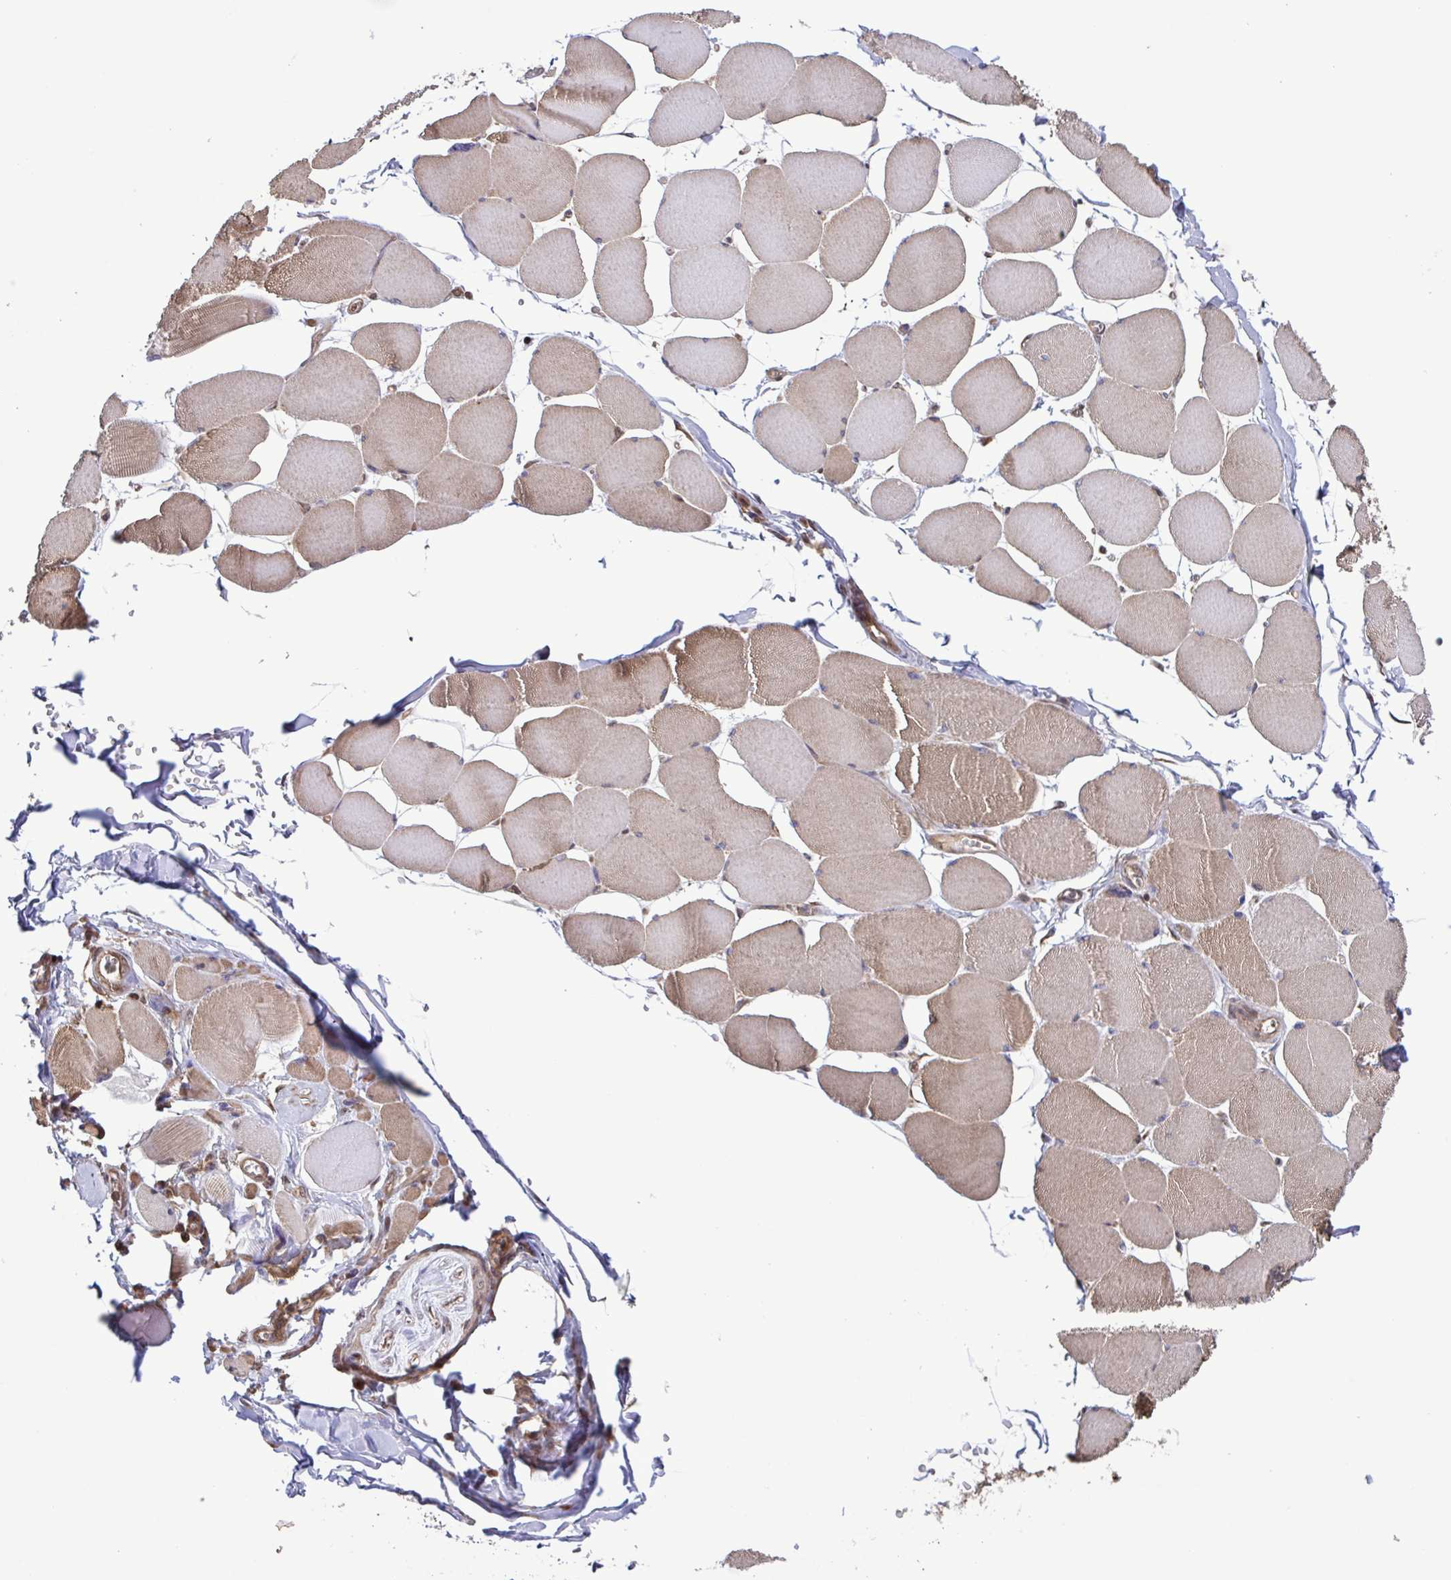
{"staining": {"intensity": "weak", "quantity": "25%-75%", "location": "cytoplasmic/membranous"}, "tissue": "skeletal muscle", "cell_type": "Myocytes", "image_type": "normal", "snomed": [{"axis": "morphology", "description": "Normal tissue, NOS"}, {"axis": "topography", "description": "Skeletal muscle"}], "caption": "Immunohistochemical staining of benign skeletal muscle displays weak cytoplasmic/membranous protein expression in about 25%-75% of myocytes. (Stains: DAB in brown, nuclei in blue, Microscopy: brightfield microscopy at high magnification).", "gene": "SEC63", "patient": {"sex": "female", "age": 75}}